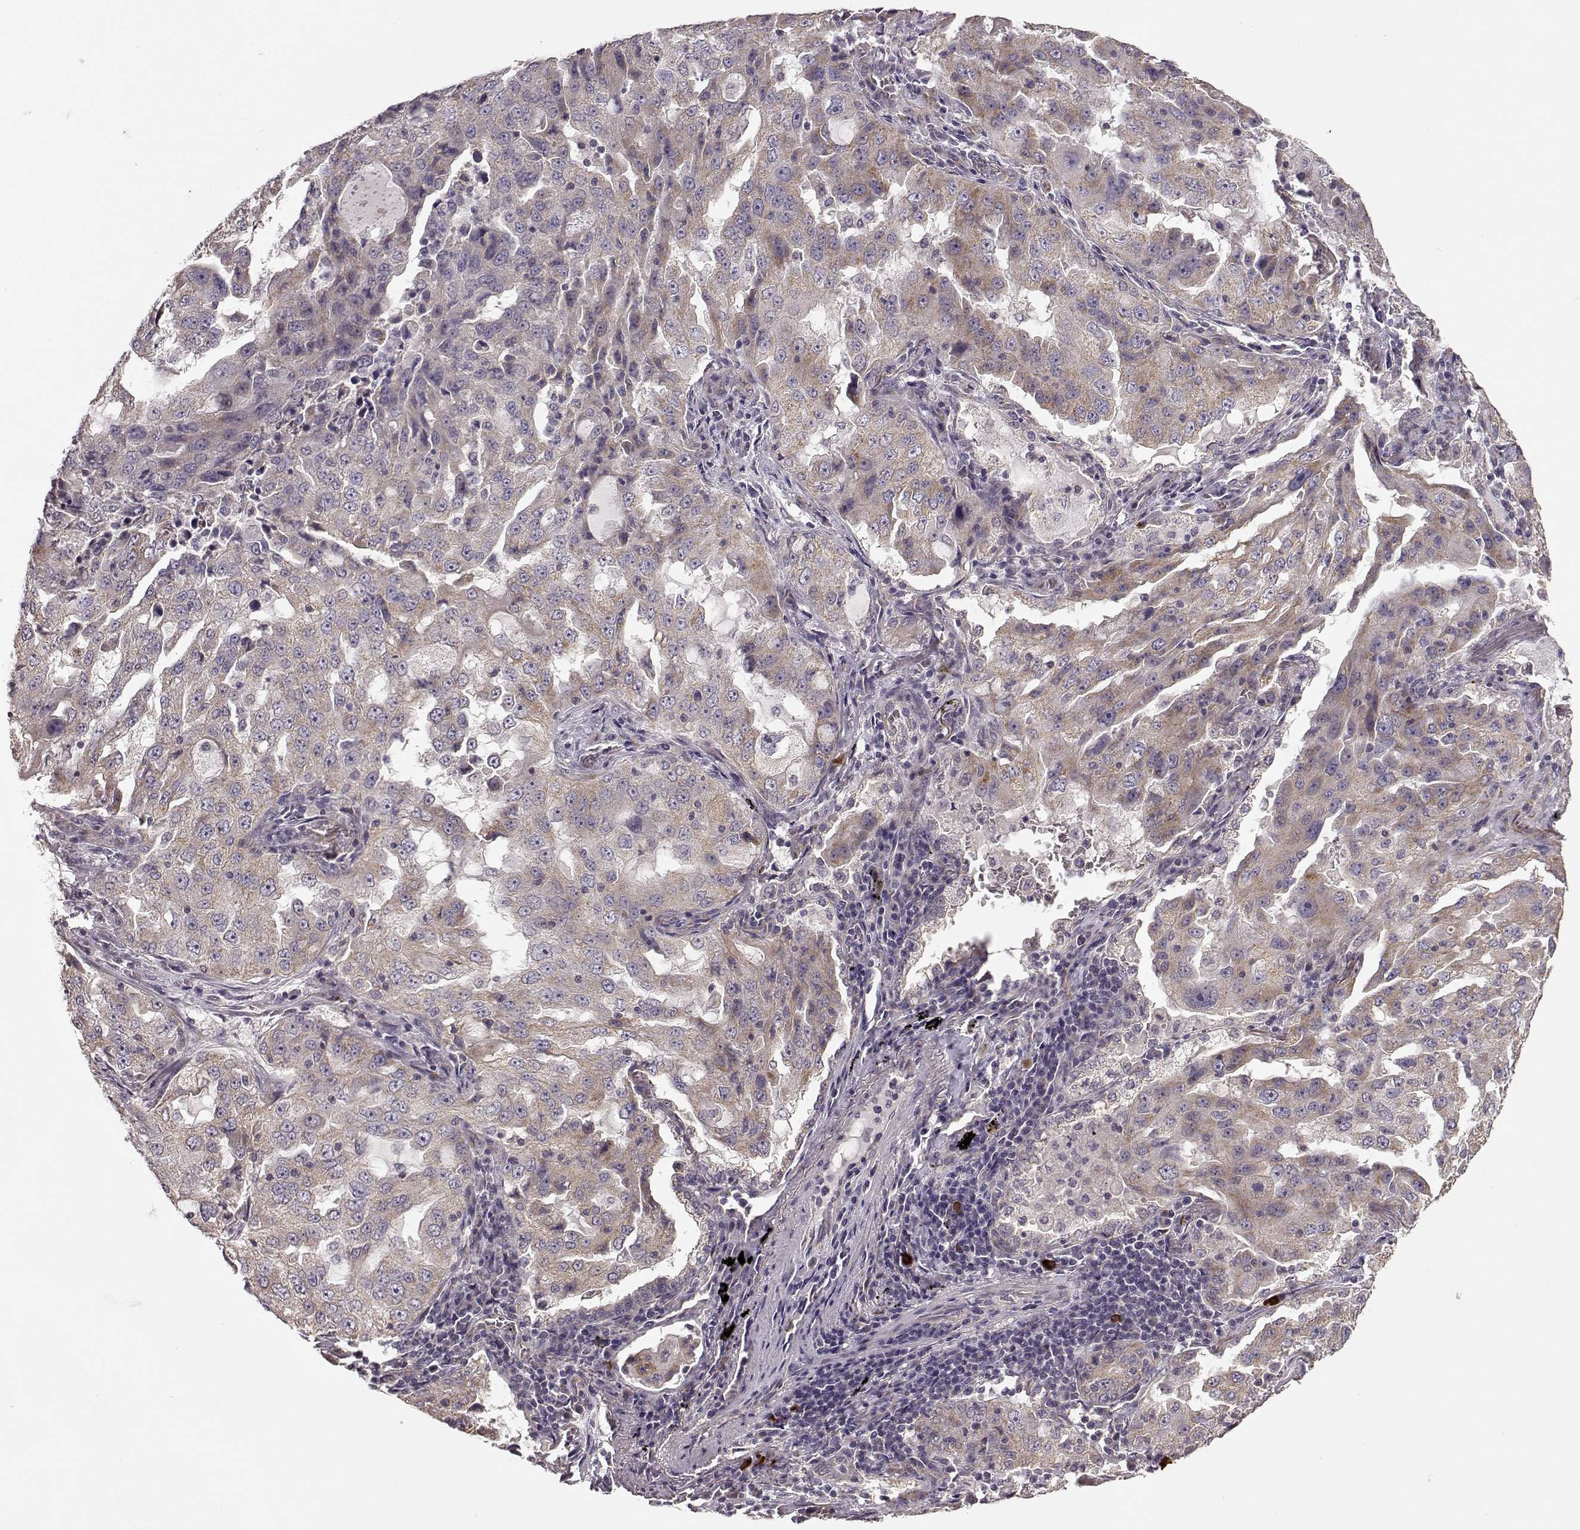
{"staining": {"intensity": "weak", "quantity": ">75%", "location": "cytoplasmic/membranous"}, "tissue": "lung cancer", "cell_type": "Tumor cells", "image_type": "cancer", "snomed": [{"axis": "morphology", "description": "Adenocarcinoma, NOS"}, {"axis": "topography", "description": "Lung"}], "caption": "Protein expression by immunohistochemistry exhibits weak cytoplasmic/membranous positivity in about >75% of tumor cells in lung adenocarcinoma.", "gene": "ERBB3", "patient": {"sex": "female", "age": 61}}